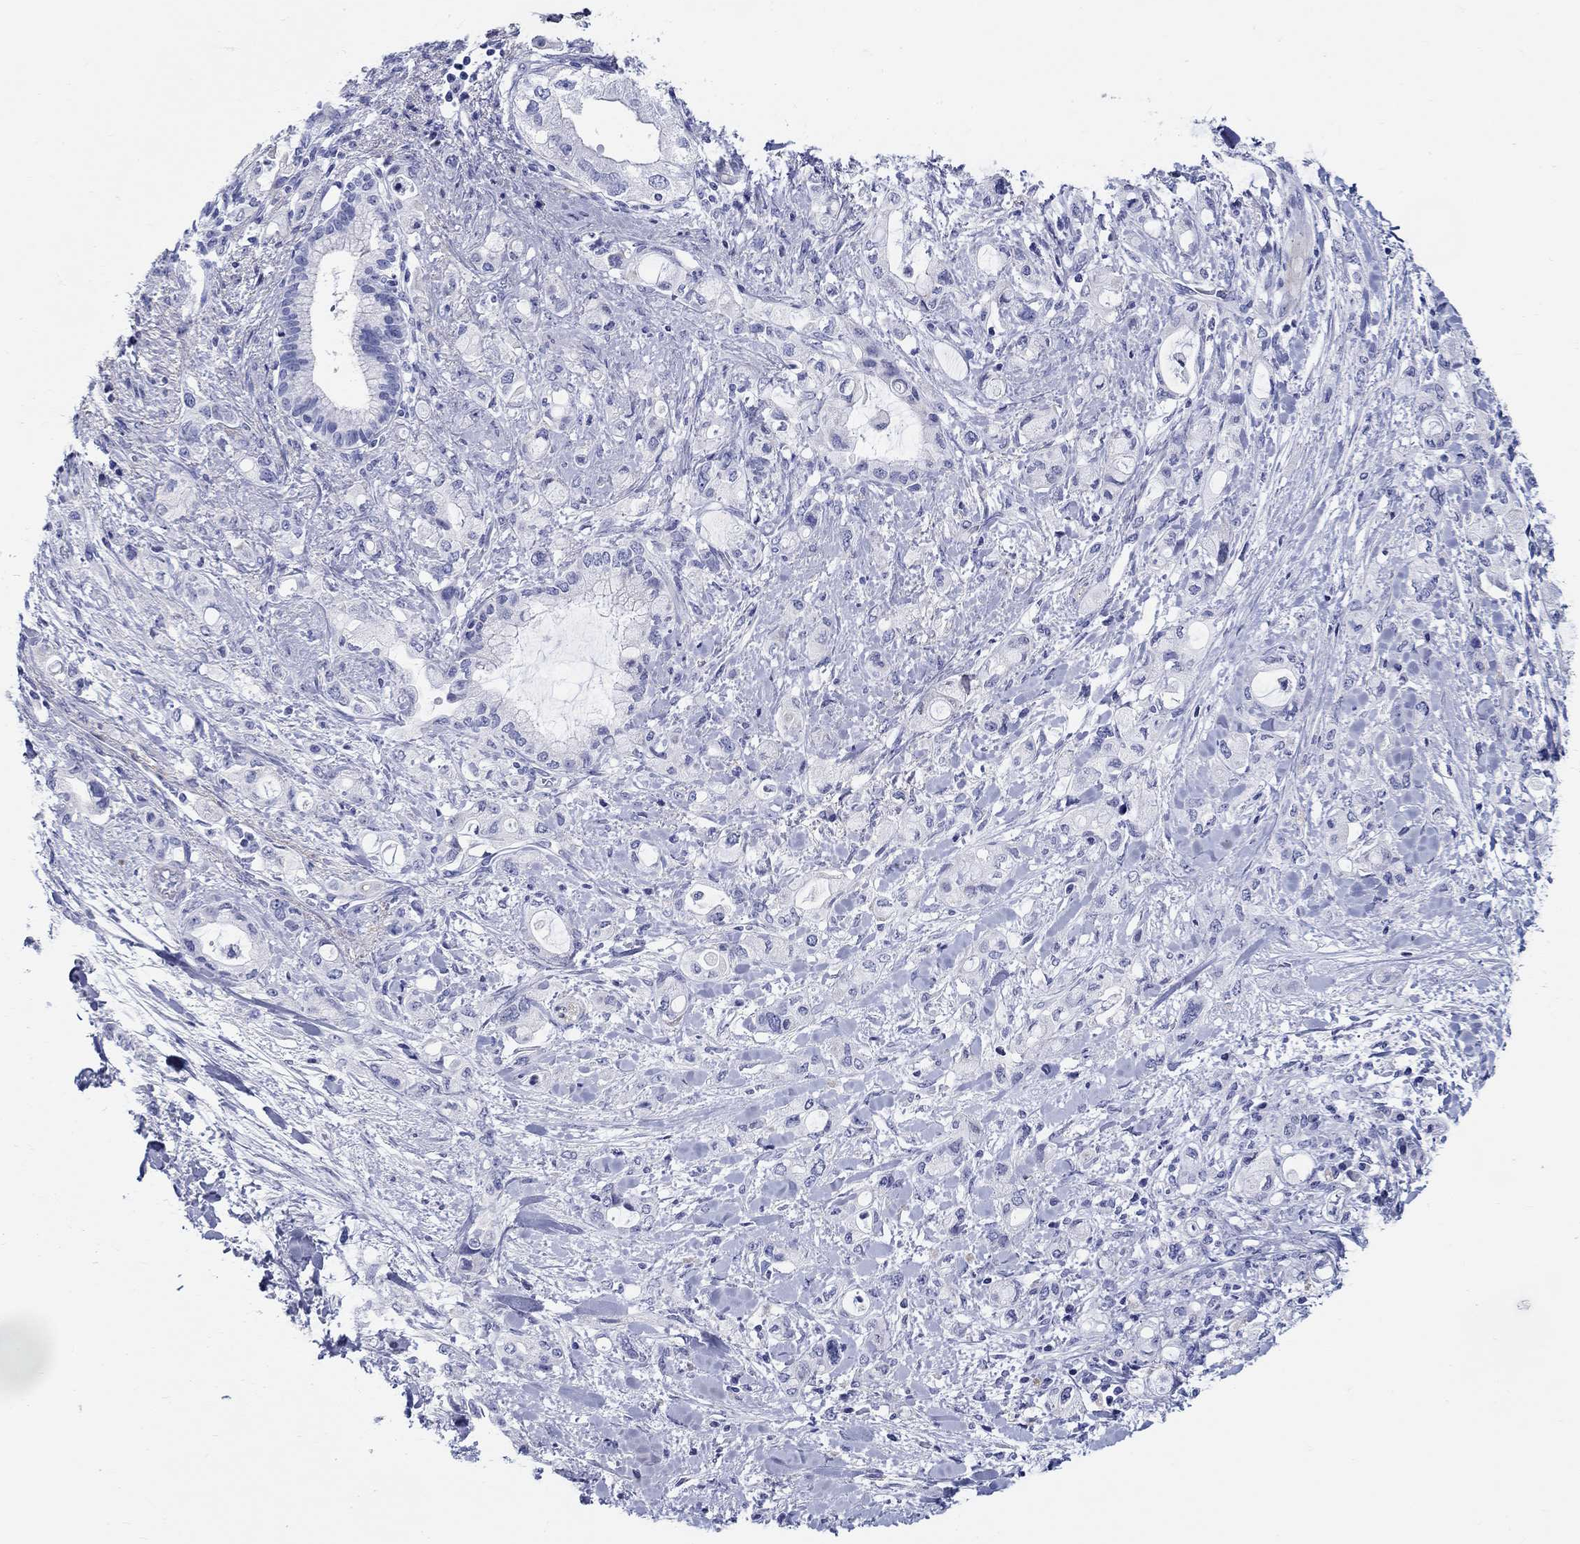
{"staining": {"intensity": "negative", "quantity": "none", "location": "none"}, "tissue": "pancreatic cancer", "cell_type": "Tumor cells", "image_type": "cancer", "snomed": [{"axis": "morphology", "description": "Adenocarcinoma, NOS"}, {"axis": "topography", "description": "Pancreas"}], "caption": "Immunohistochemical staining of pancreatic cancer reveals no significant staining in tumor cells. (Stains: DAB (3,3'-diaminobenzidine) immunohistochemistry (IHC) with hematoxylin counter stain, Microscopy: brightfield microscopy at high magnification).", "gene": "CRYGS", "patient": {"sex": "female", "age": 56}}